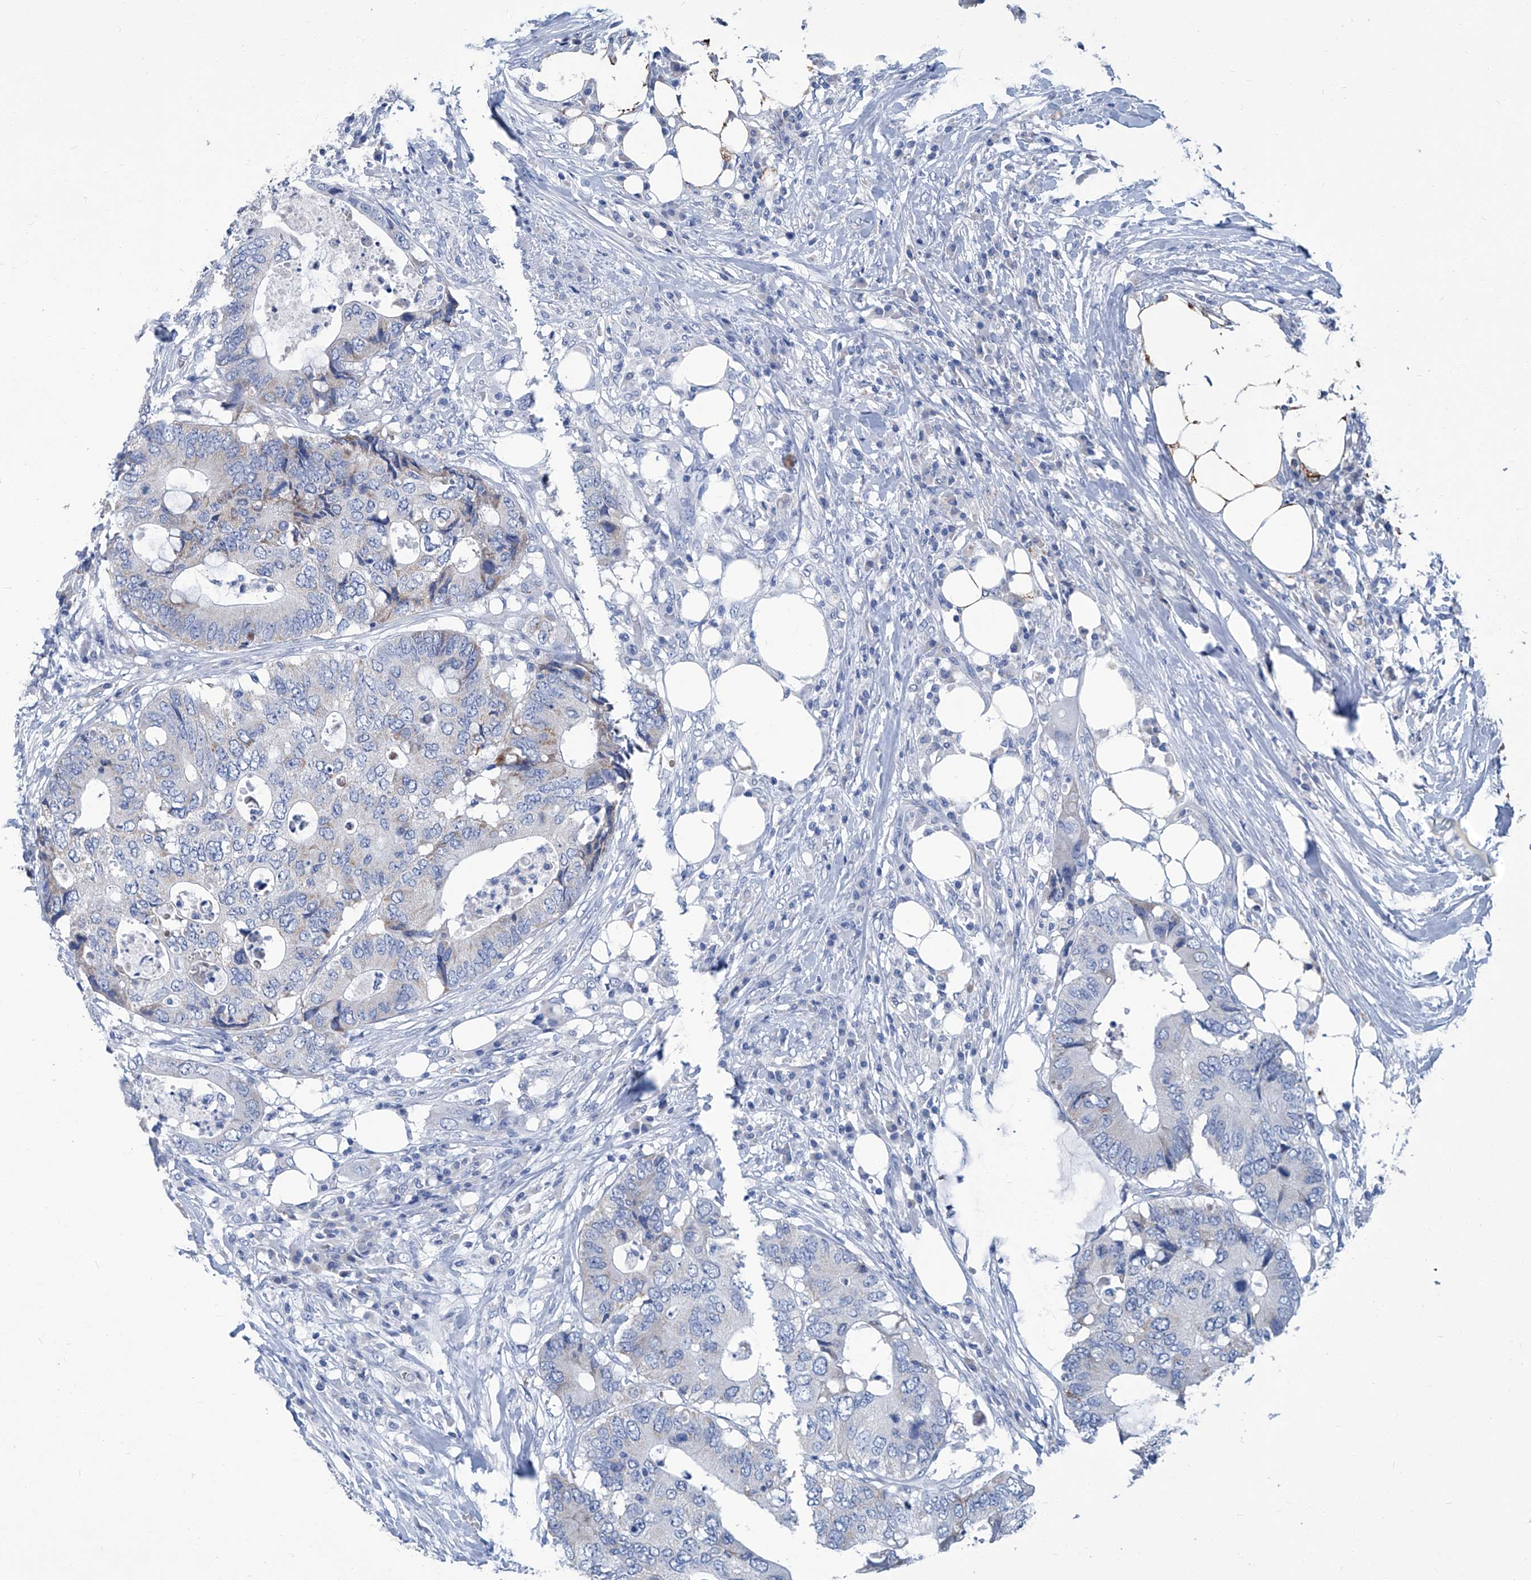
{"staining": {"intensity": "negative", "quantity": "none", "location": "none"}, "tissue": "colorectal cancer", "cell_type": "Tumor cells", "image_type": "cancer", "snomed": [{"axis": "morphology", "description": "Adenocarcinoma, NOS"}, {"axis": "topography", "description": "Colon"}], "caption": "Tumor cells show no significant staining in colorectal cancer (adenocarcinoma).", "gene": "MTARC1", "patient": {"sex": "male", "age": 71}}